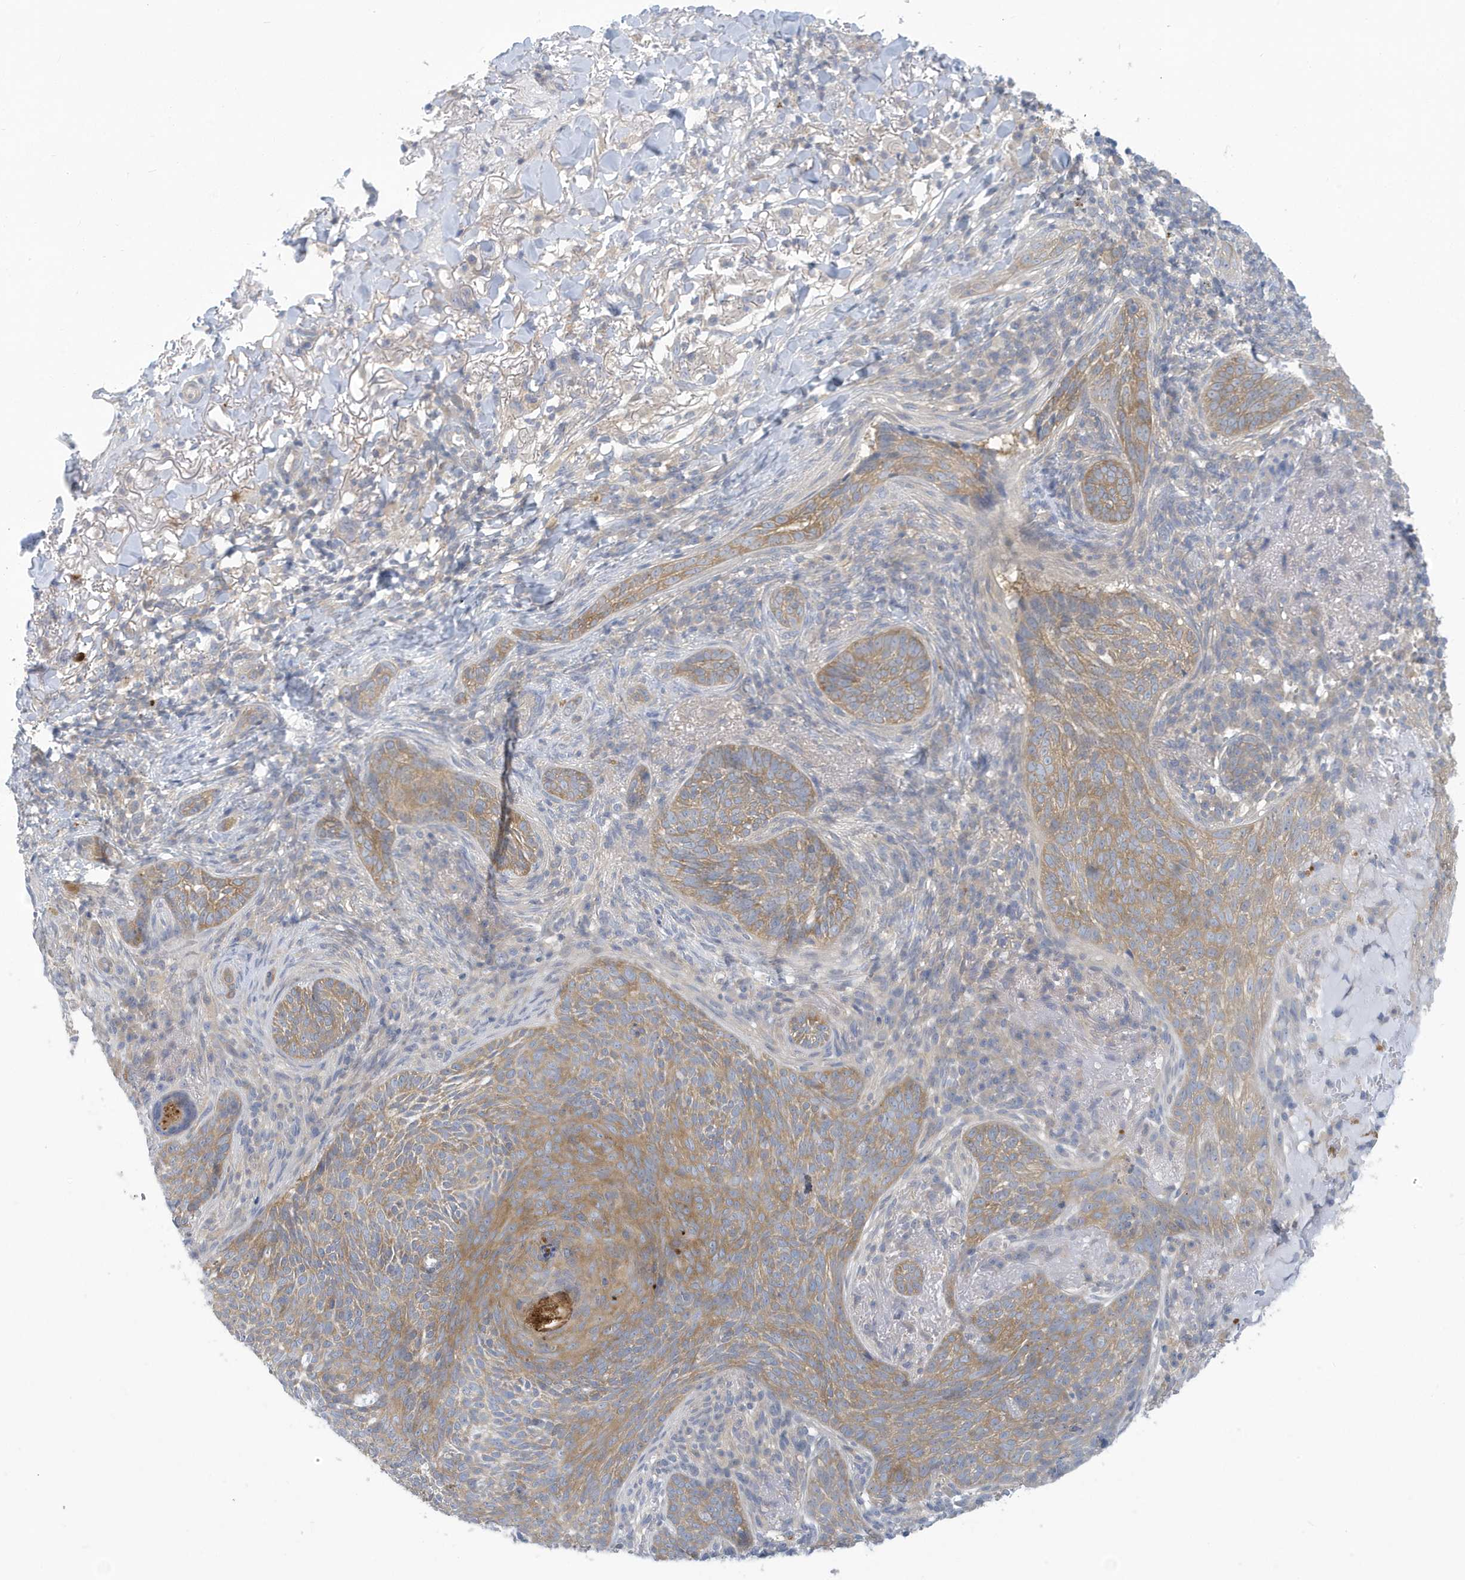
{"staining": {"intensity": "moderate", "quantity": ">75%", "location": "cytoplasmic/membranous"}, "tissue": "skin cancer", "cell_type": "Tumor cells", "image_type": "cancer", "snomed": [{"axis": "morphology", "description": "Basal cell carcinoma"}, {"axis": "topography", "description": "Skin"}], "caption": "An immunohistochemistry (IHC) image of neoplastic tissue is shown. Protein staining in brown highlights moderate cytoplasmic/membranous positivity in skin basal cell carcinoma within tumor cells.", "gene": "VTA1", "patient": {"sex": "male", "age": 85}}